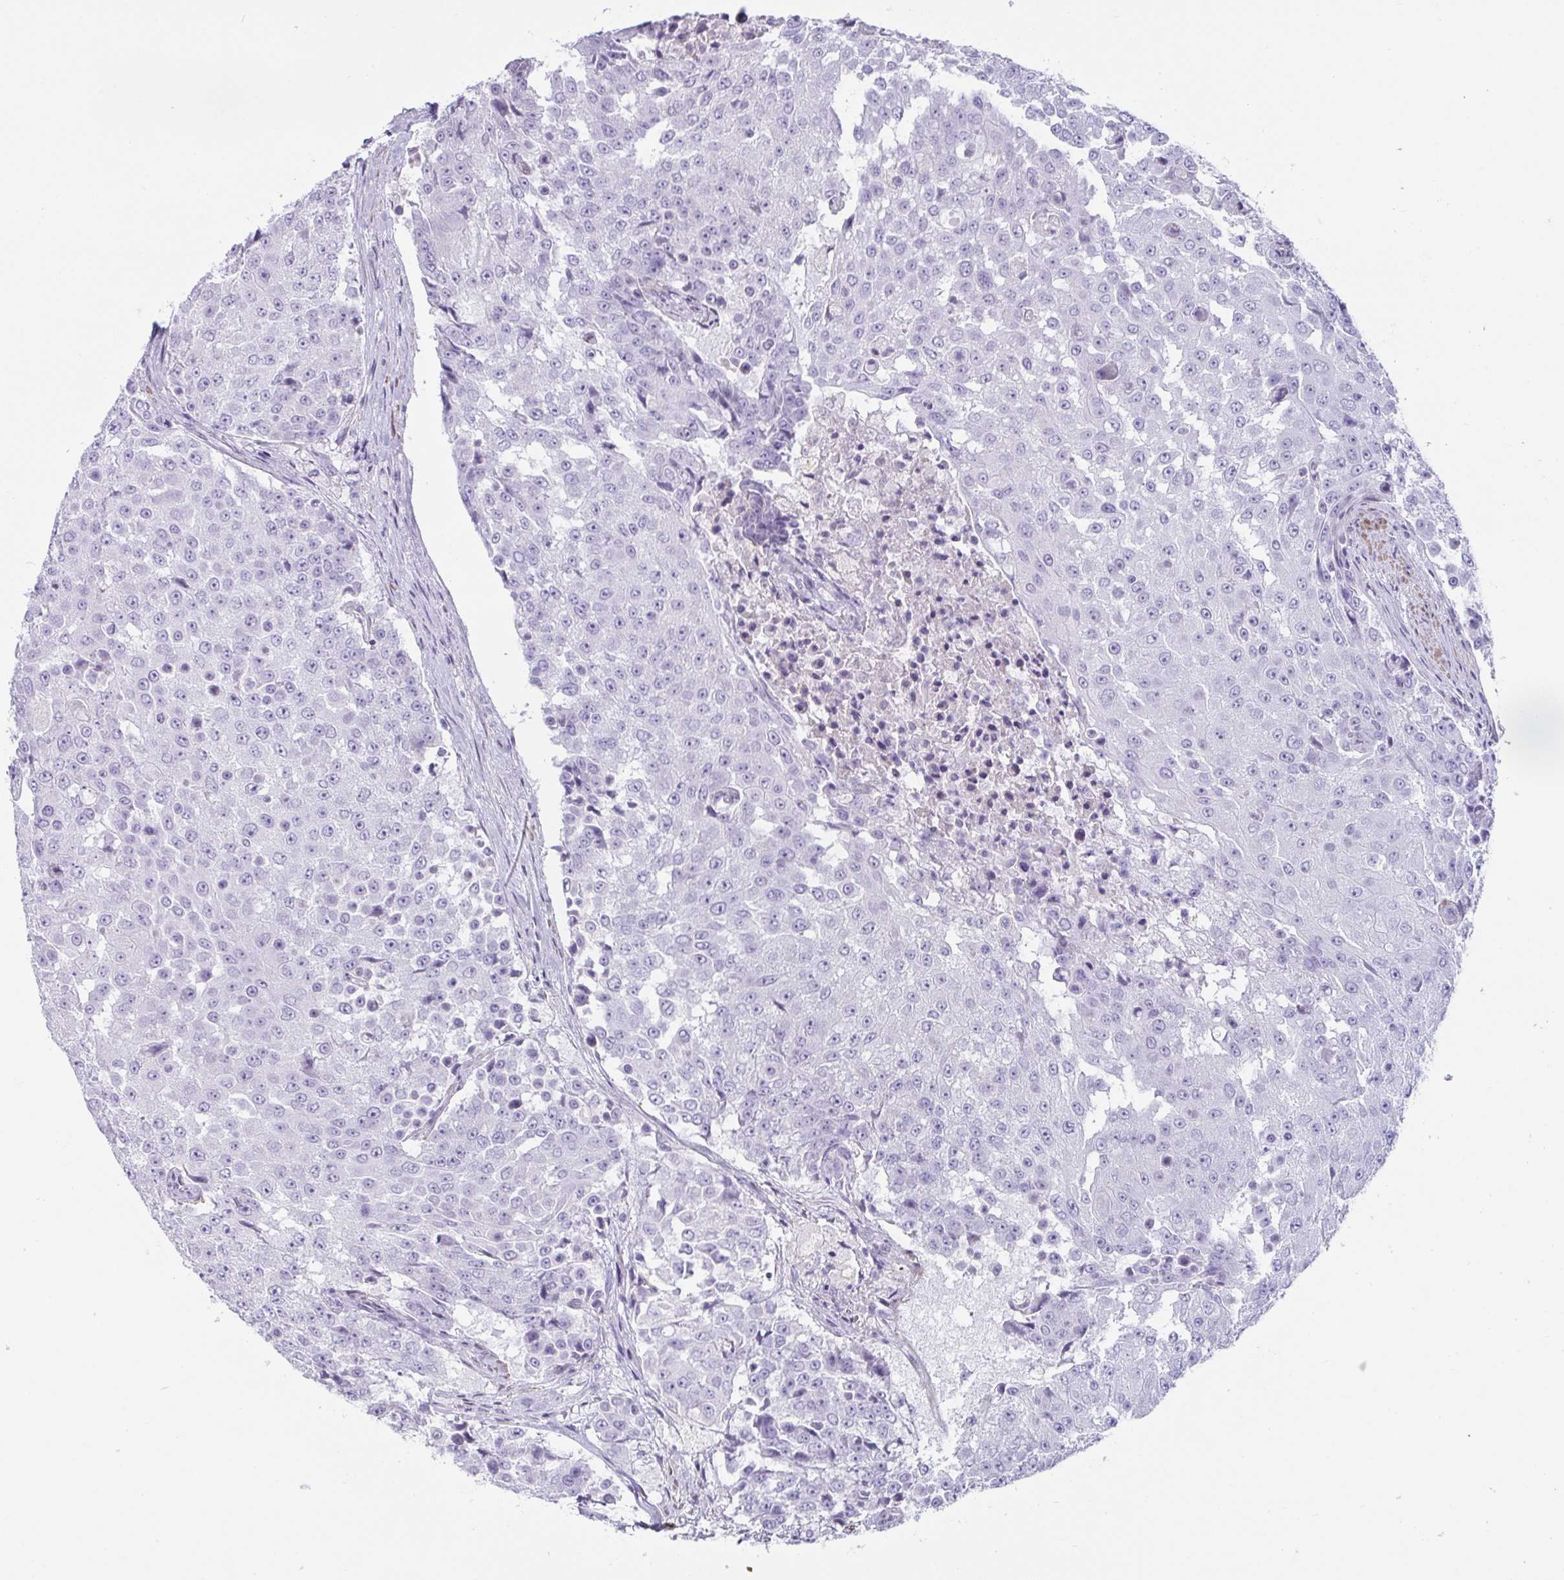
{"staining": {"intensity": "negative", "quantity": "none", "location": "none"}, "tissue": "urothelial cancer", "cell_type": "Tumor cells", "image_type": "cancer", "snomed": [{"axis": "morphology", "description": "Urothelial carcinoma, High grade"}, {"axis": "topography", "description": "Urinary bladder"}], "caption": "Tumor cells show no significant expression in high-grade urothelial carcinoma.", "gene": "OR5P3", "patient": {"sex": "female", "age": 63}}